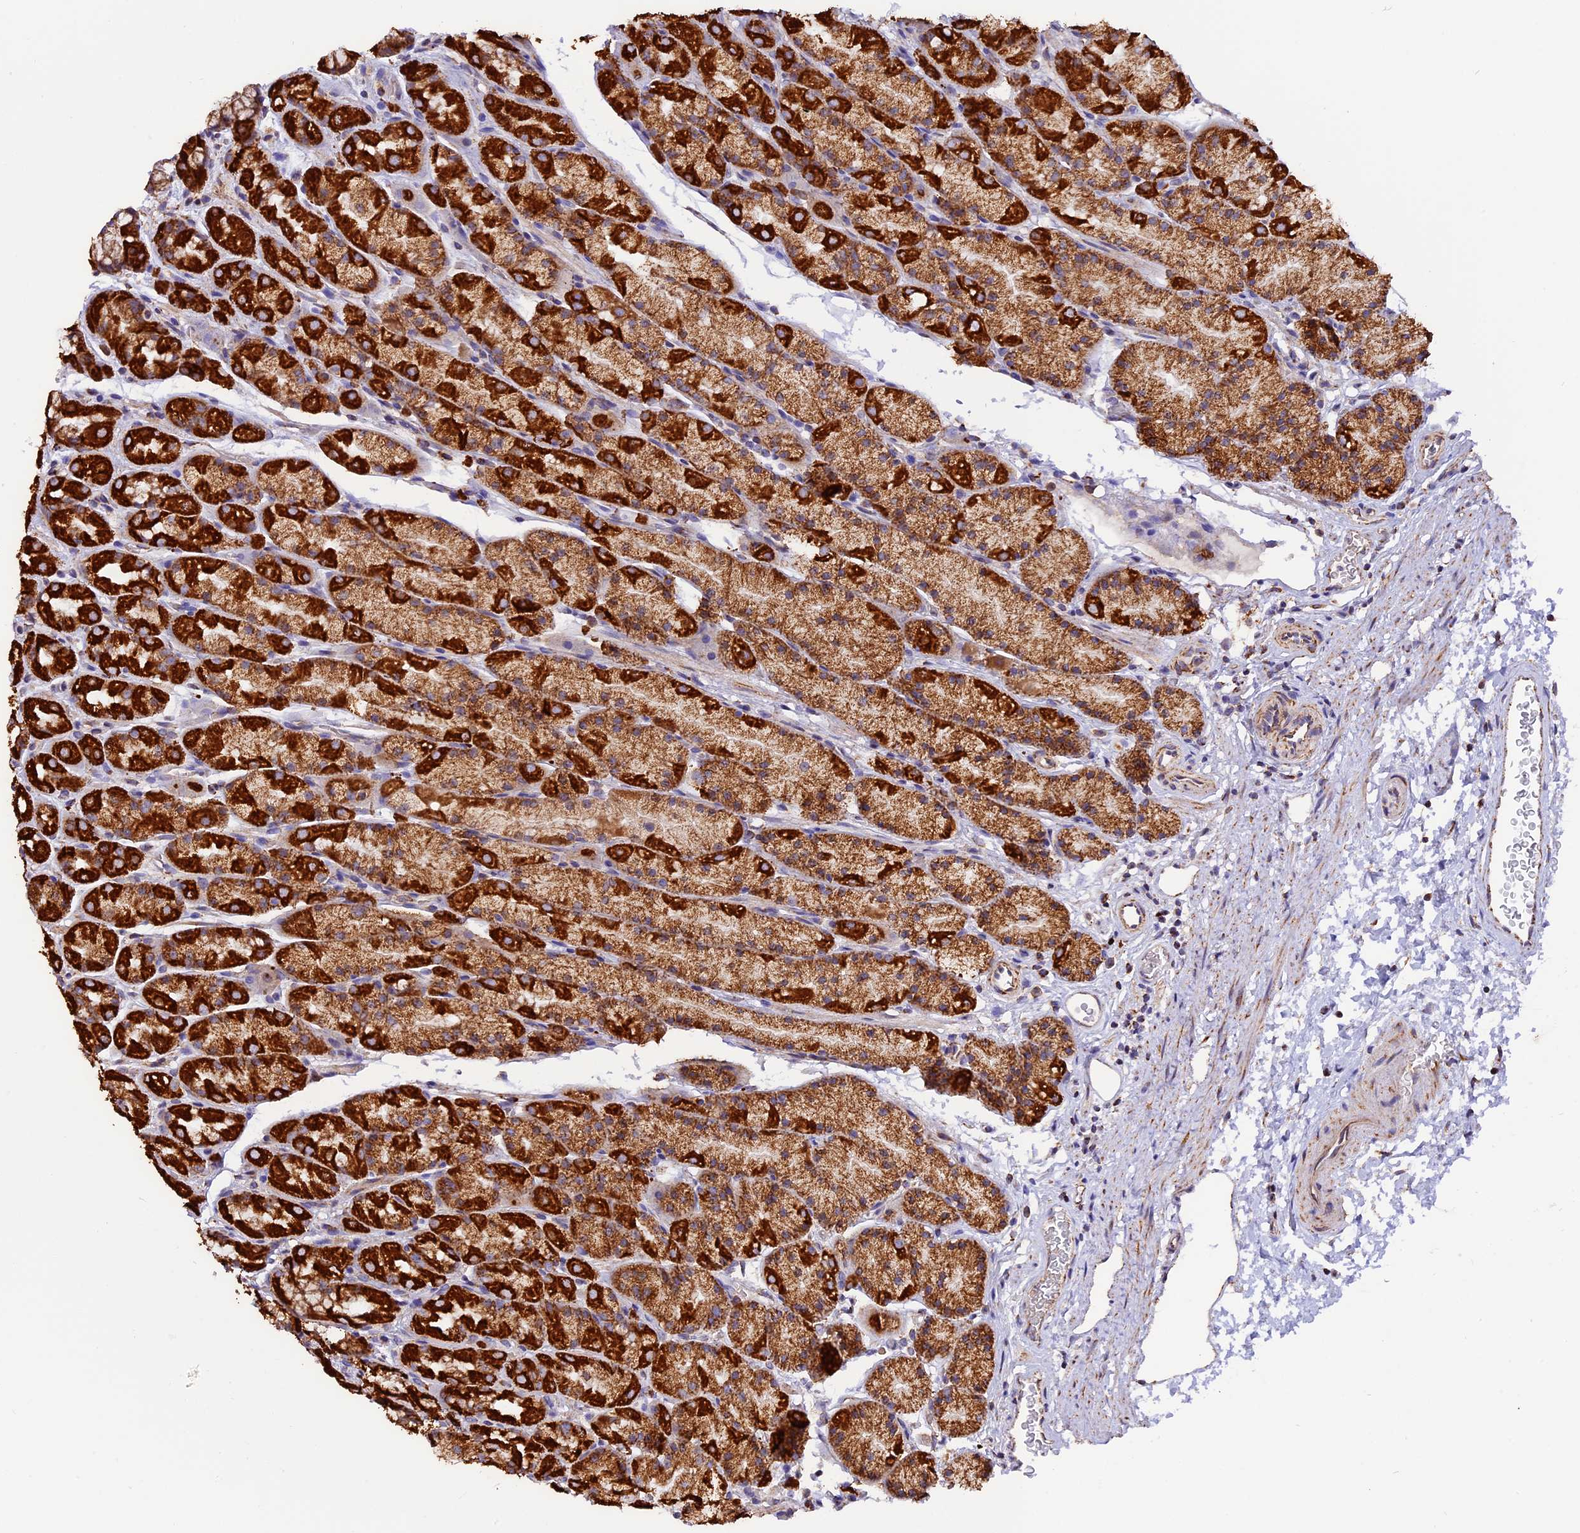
{"staining": {"intensity": "strong", "quantity": ">75%", "location": "cytoplasmic/membranous"}, "tissue": "stomach", "cell_type": "Glandular cells", "image_type": "normal", "snomed": [{"axis": "morphology", "description": "Normal tissue, NOS"}, {"axis": "topography", "description": "Stomach, upper"}, {"axis": "topography", "description": "Stomach"}], "caption": "IHC of benign stomach reveals high levels of strong cytoplasmic/membranous expression in approximately >75% of glandular cells. The staining is performed using DAB brown chromogen to label protein expression. The nuclei are counter-stained blue using hematoxylin.", "gene": "NDUFA8", "patient": {"sex": "male", "age": 47}}